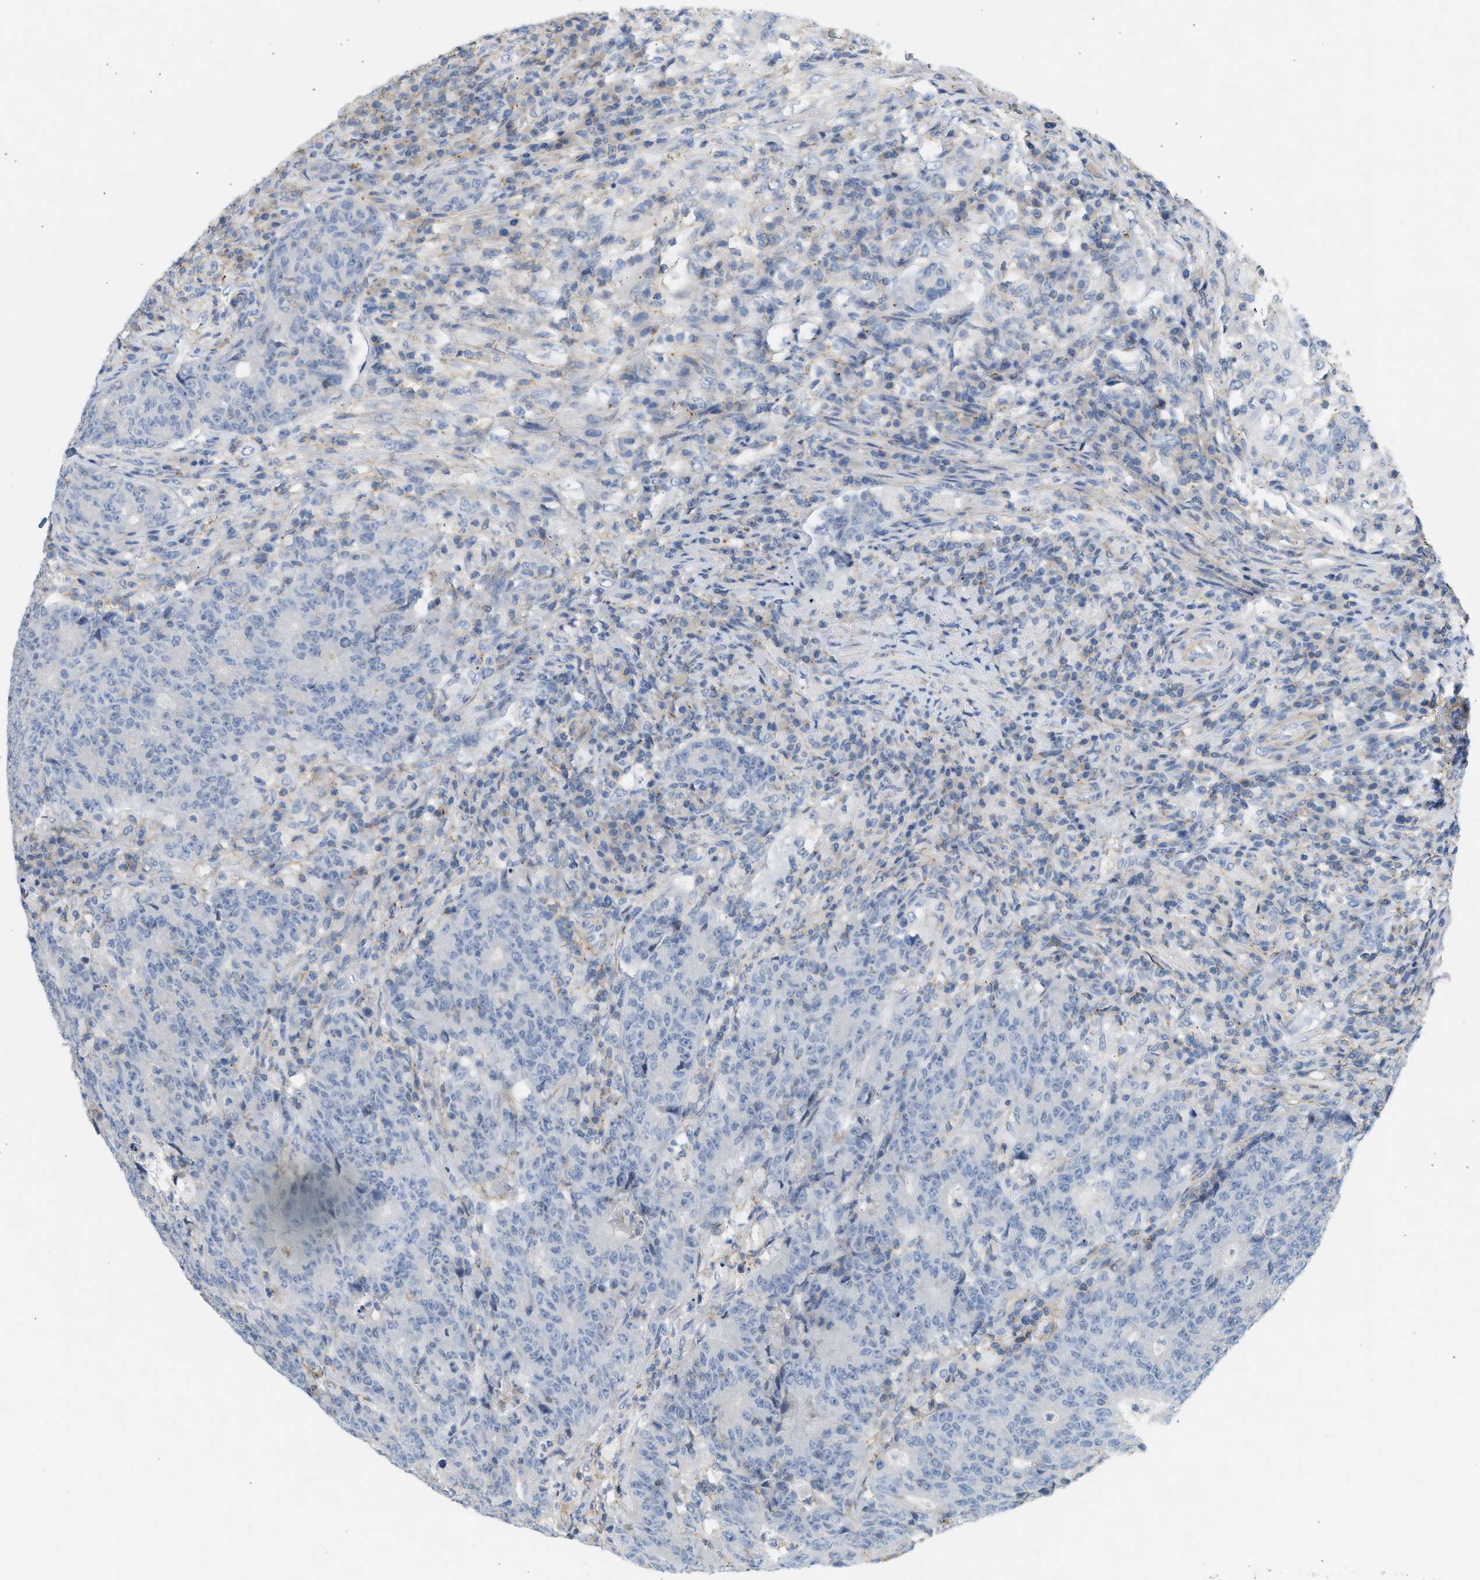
{"staining": {"intensity": "negative", "quantity": "none", "location": "none"}, "tissue": "colorectal cancer", "cell_type": "Tumor cells", "image_type": "cancer", "snomed": [{"axis": "morphology", "description": "Normal tissue, NOS"}, {"axis": "morphology", "description": "Adenocarcinoma, NOS"}, {"axis": "topography", "description": "Colon"}], "caption": "Immunohistochemical staining of human colorectal adenocarcinoma reveals no significant staining in tumor cells.", "gene": "BVES", "patient": {"sex": "female", "age": 75}}